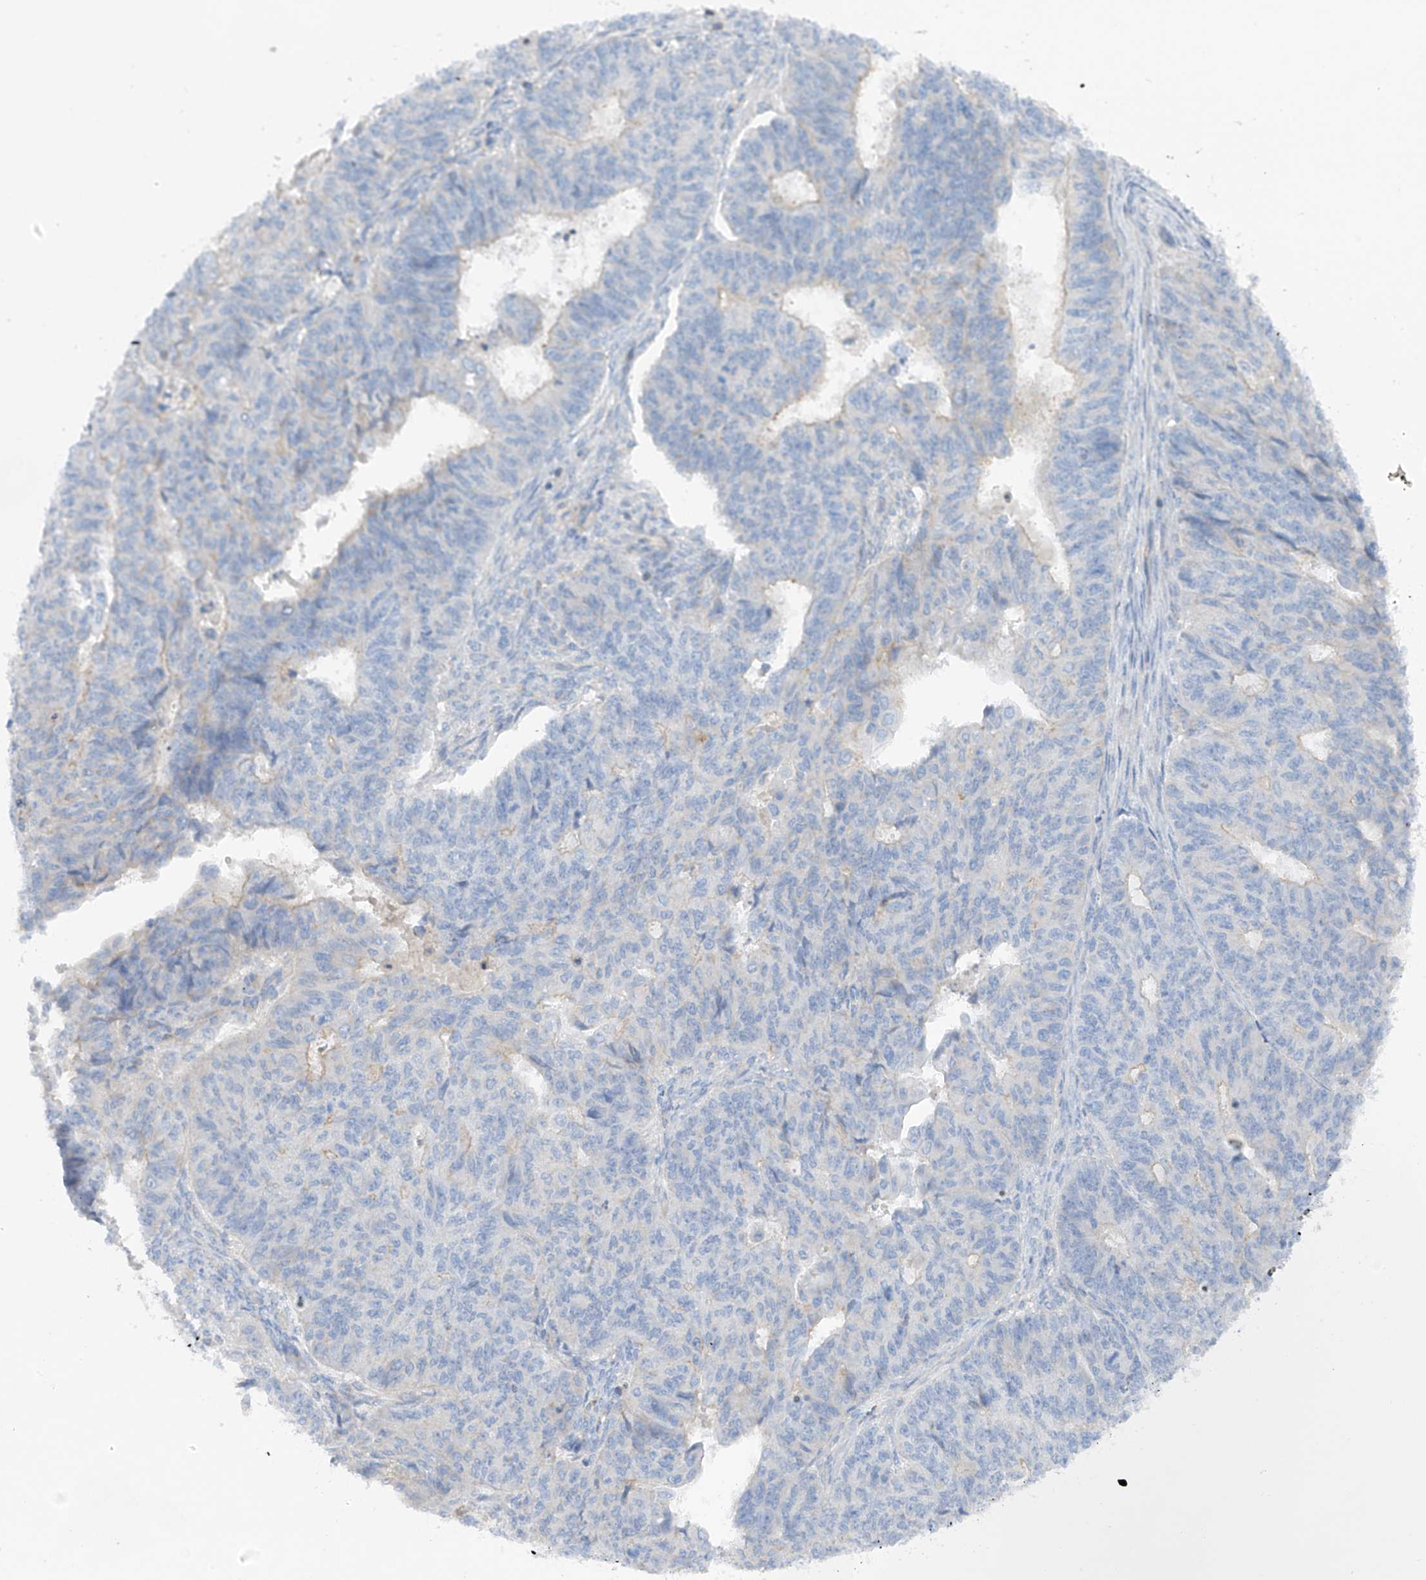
{"staining": {"intensity": "negative", "quantity": "none", "location": "none"}, "tissue": "endometrial cancer", "cell_type": "Tumor cells", "image_type": "cancer", "snomed": [{"axis": "morphology", "description": "Adenocarcinoma, NOS"}, {"axis": "topography", "description": "Endometrium"}], "caption": "DAB immunohistochemical staining of human endometrial cancer displays no significant positivity in tumor cells.", "gene": "NALCN", "patient": {"sex": "female", "age": 32}}